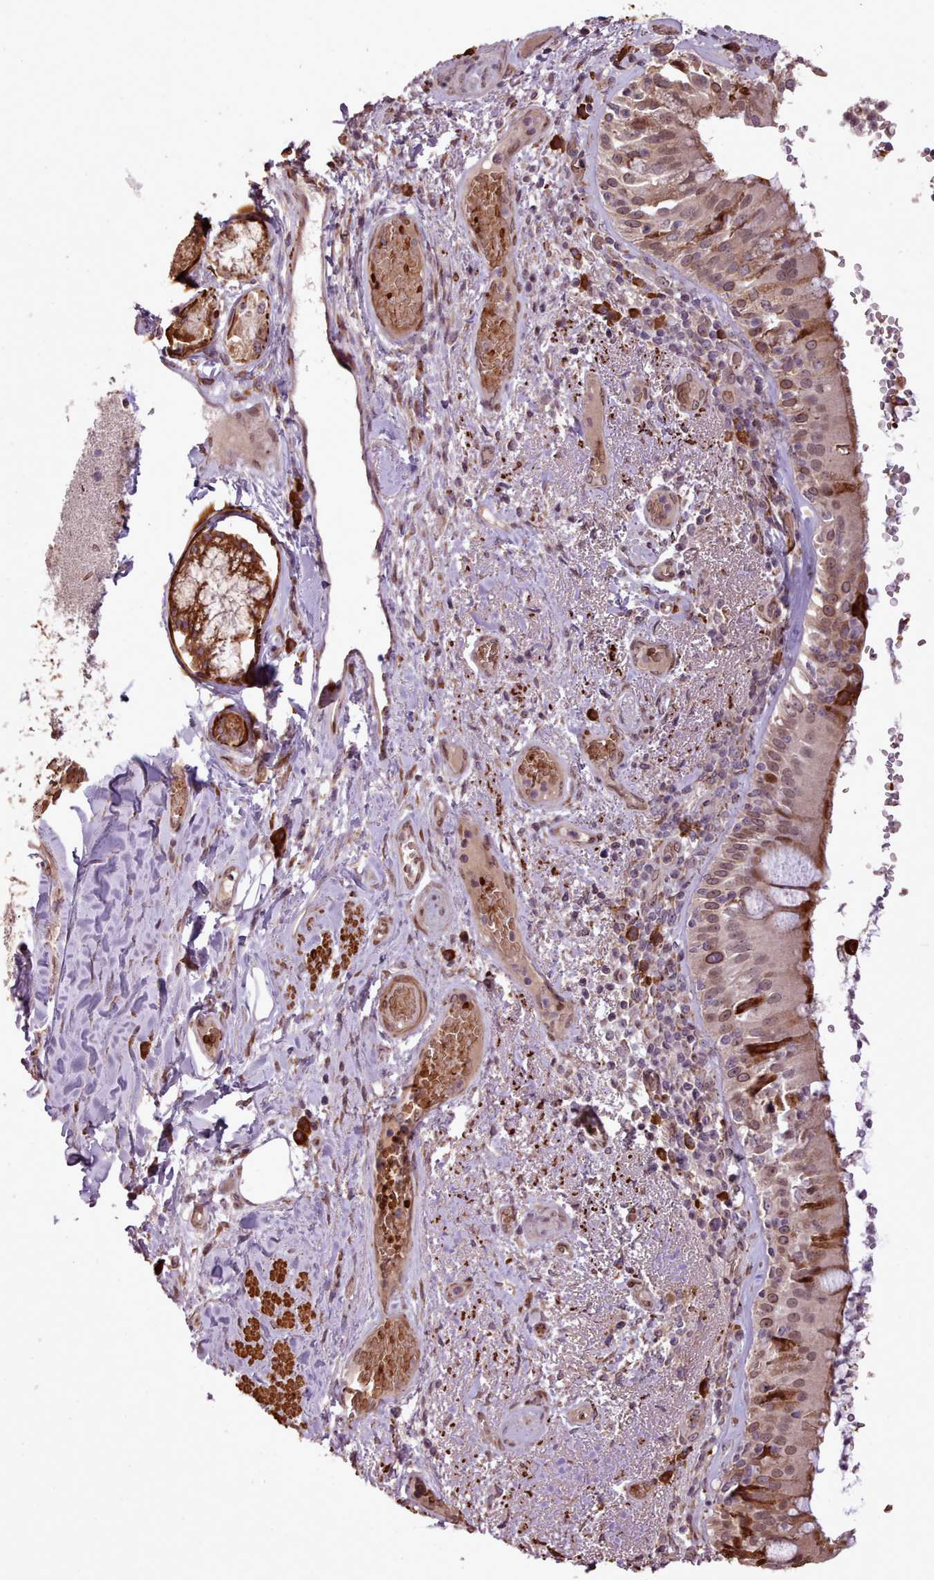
{"staining": {"intensity": "moderate", "quantity": ">75%", "location": "cytoplasmic/membranous,nuclear"}, "tissue": "bronchus", "cell_type": "Respiratory epithelial cells", "image_type": "normal", "snomed": [{"axis": "morphology", "description": "Normal tissue, NOS"}, {"axis": "topography", "description": "Cartilage tissue"}, {"axis": "topography", "description": "Bronchus"}], "caption": "A brown stain shows moderate cytoplasmic/membranous,nuclear positivity of a protein in respiratory epithelial cells of benign bronchus. The staining was performed using DAB (3,3'-diaminobenzidine), with brown indicating positive protein expression. Nuclei are stained blue with hematoxylin.", "gene": "CABP1", "patient": {"sex": "male", "age": 63}}